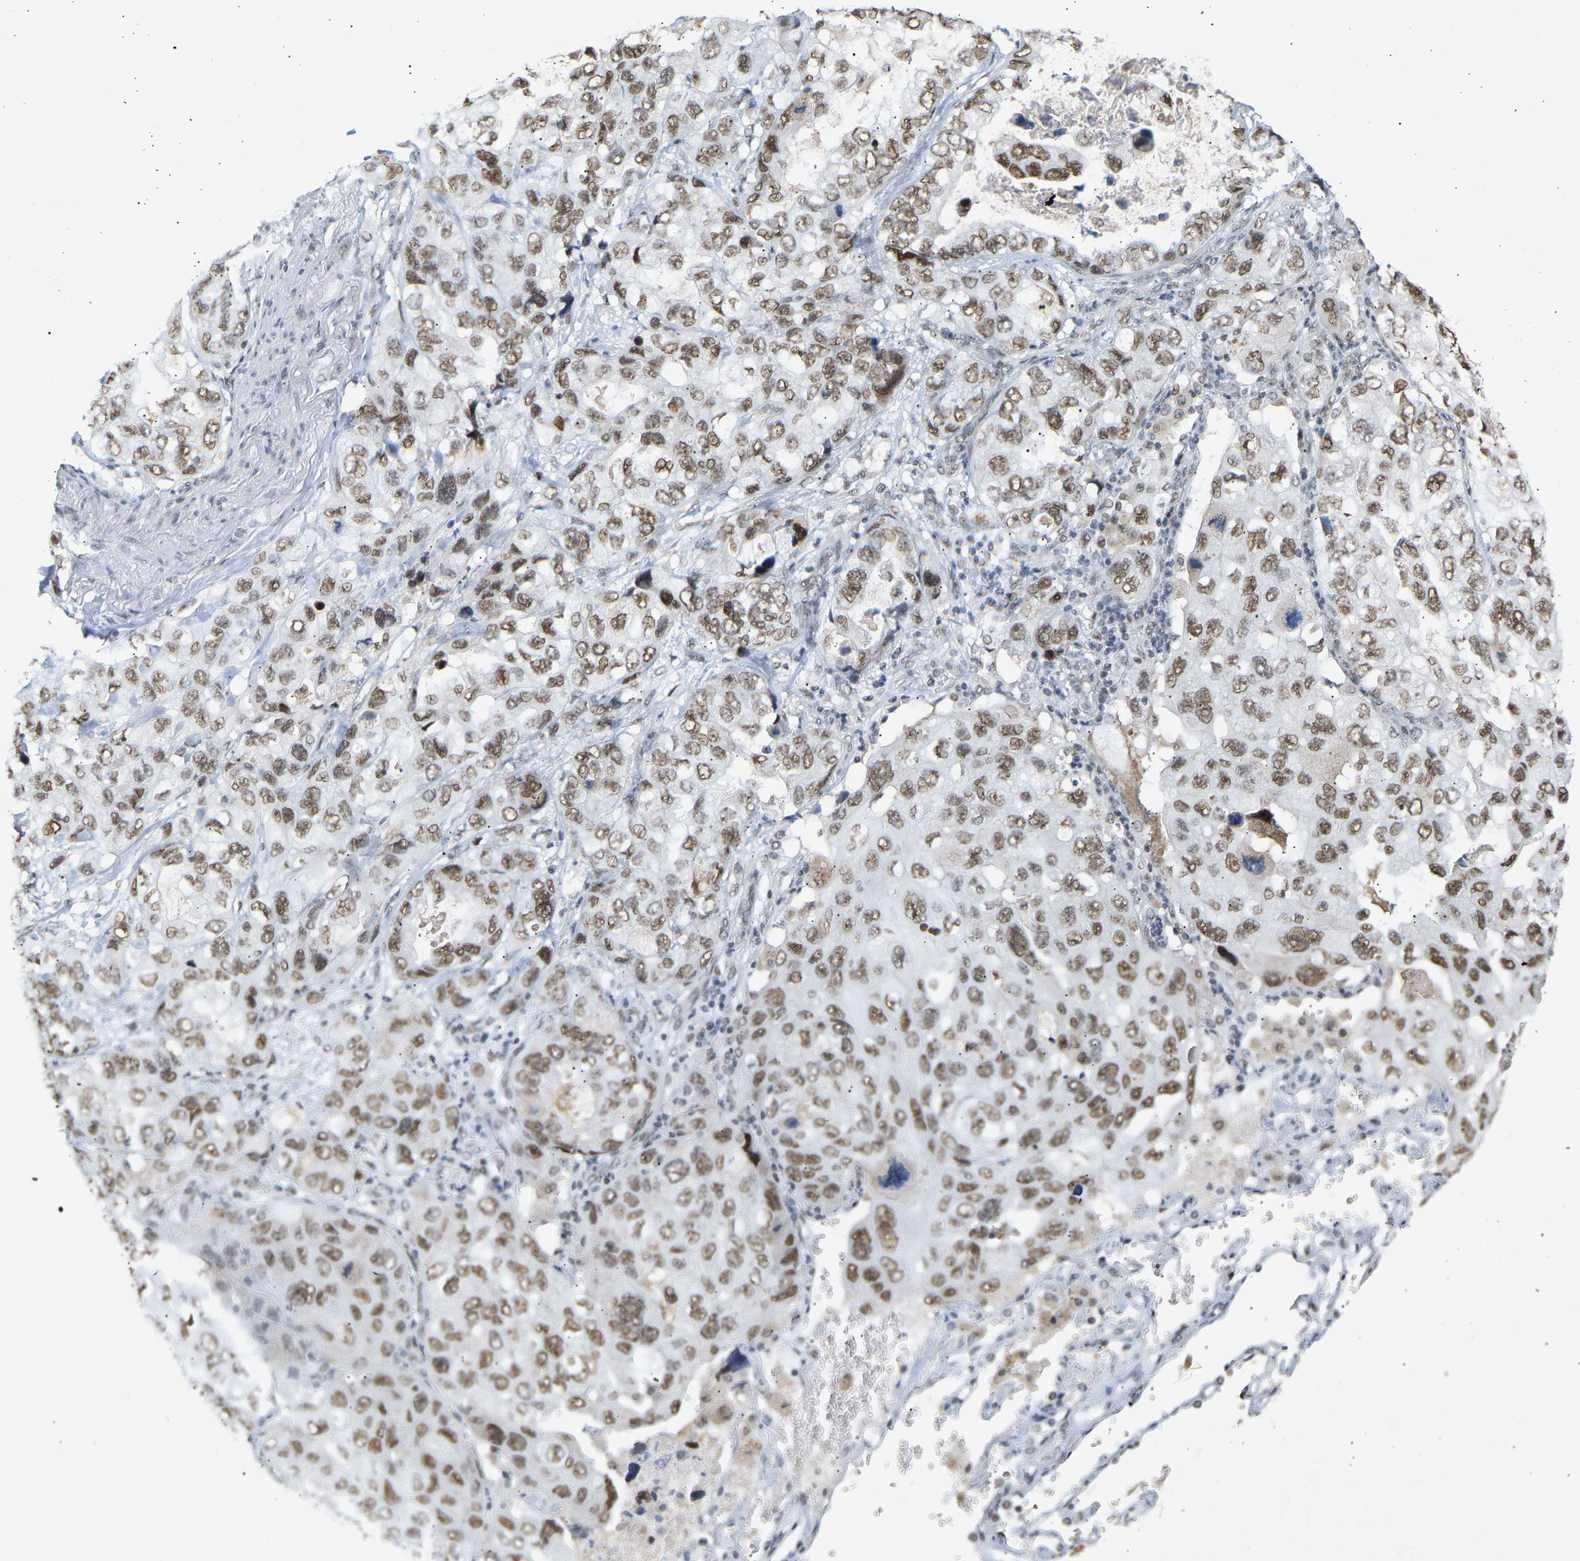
{"staining": {"intensity": "moderate", "quantity": ">75%", "location": "nuclear"}, "tissue": "lung cancer", "cell_type": "Tumor cells", "image_type": "cancer", "snomed": [{"axis": "morphology", "description": "Squamous cell carcinoma, NOS"}, {"axis": "topography", "description": "Lung"}], "caption": "The image shows staining of lung cancer (squamous cell carcinoma), revealing moderate nuclear protein expression (brown color) within tumor cells.", "gene": "NELFB", "patient": {"sex": "female", "age": 73}}